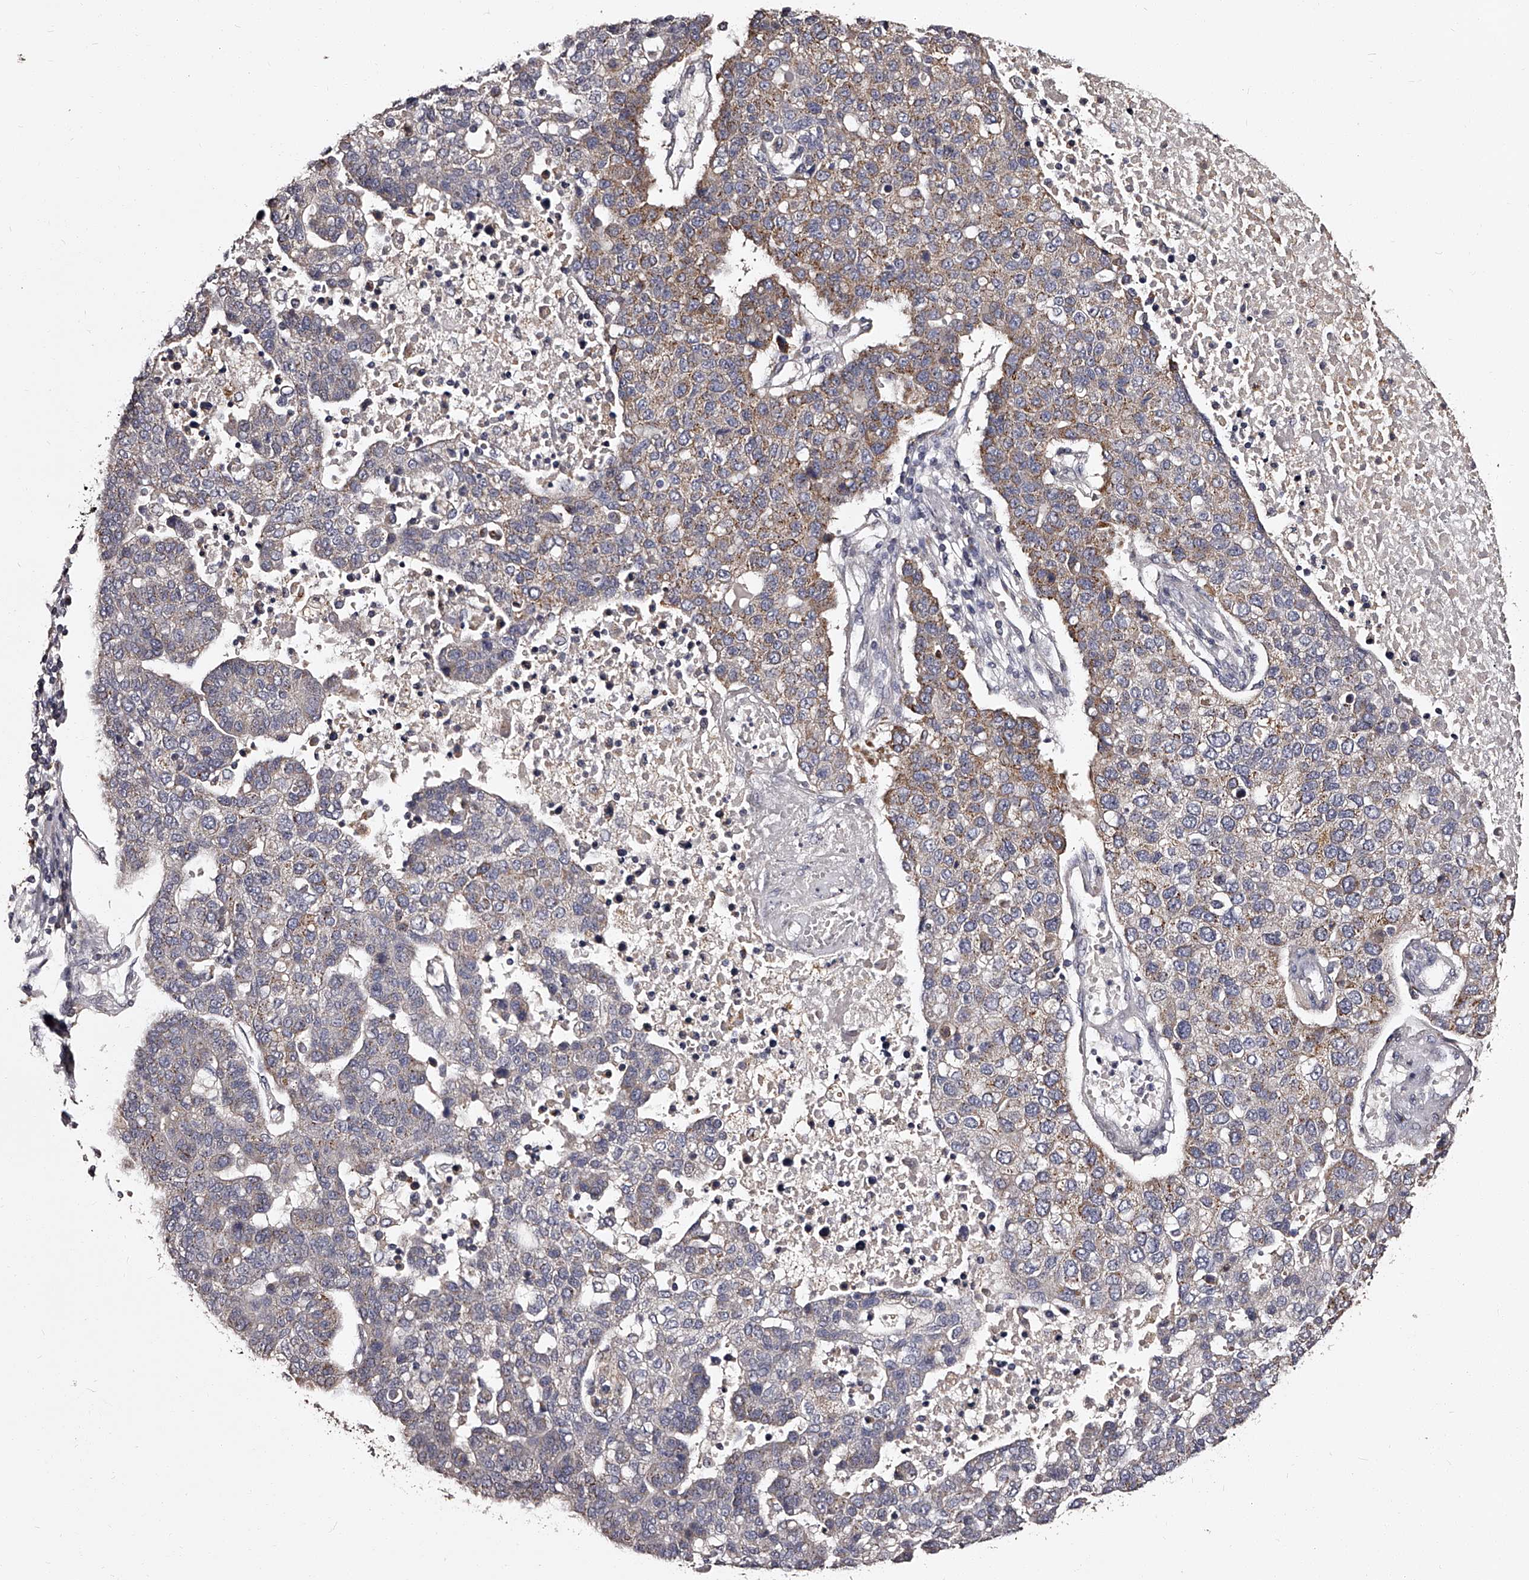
{"staining": {"intensity": "weak", "quantity": "<25%", "location": "cytoplasmic/membranous"}, "tissue": "pancreatic cancer", "cell_type": "Tumor cells", "image_type": "cancer", "snomed": [{"axis": "morphology", "description": "Adenocarcinoma, NOS"}, {"axis": "topography", "description": "Pancreas"}], "caption": "This is an IHC histopathology image of human pancreatic adenocarcinoma. There is no staining in tumor cells.", "gene": "RSC1A1", "patient": {"sex": "female", "age": 61}}